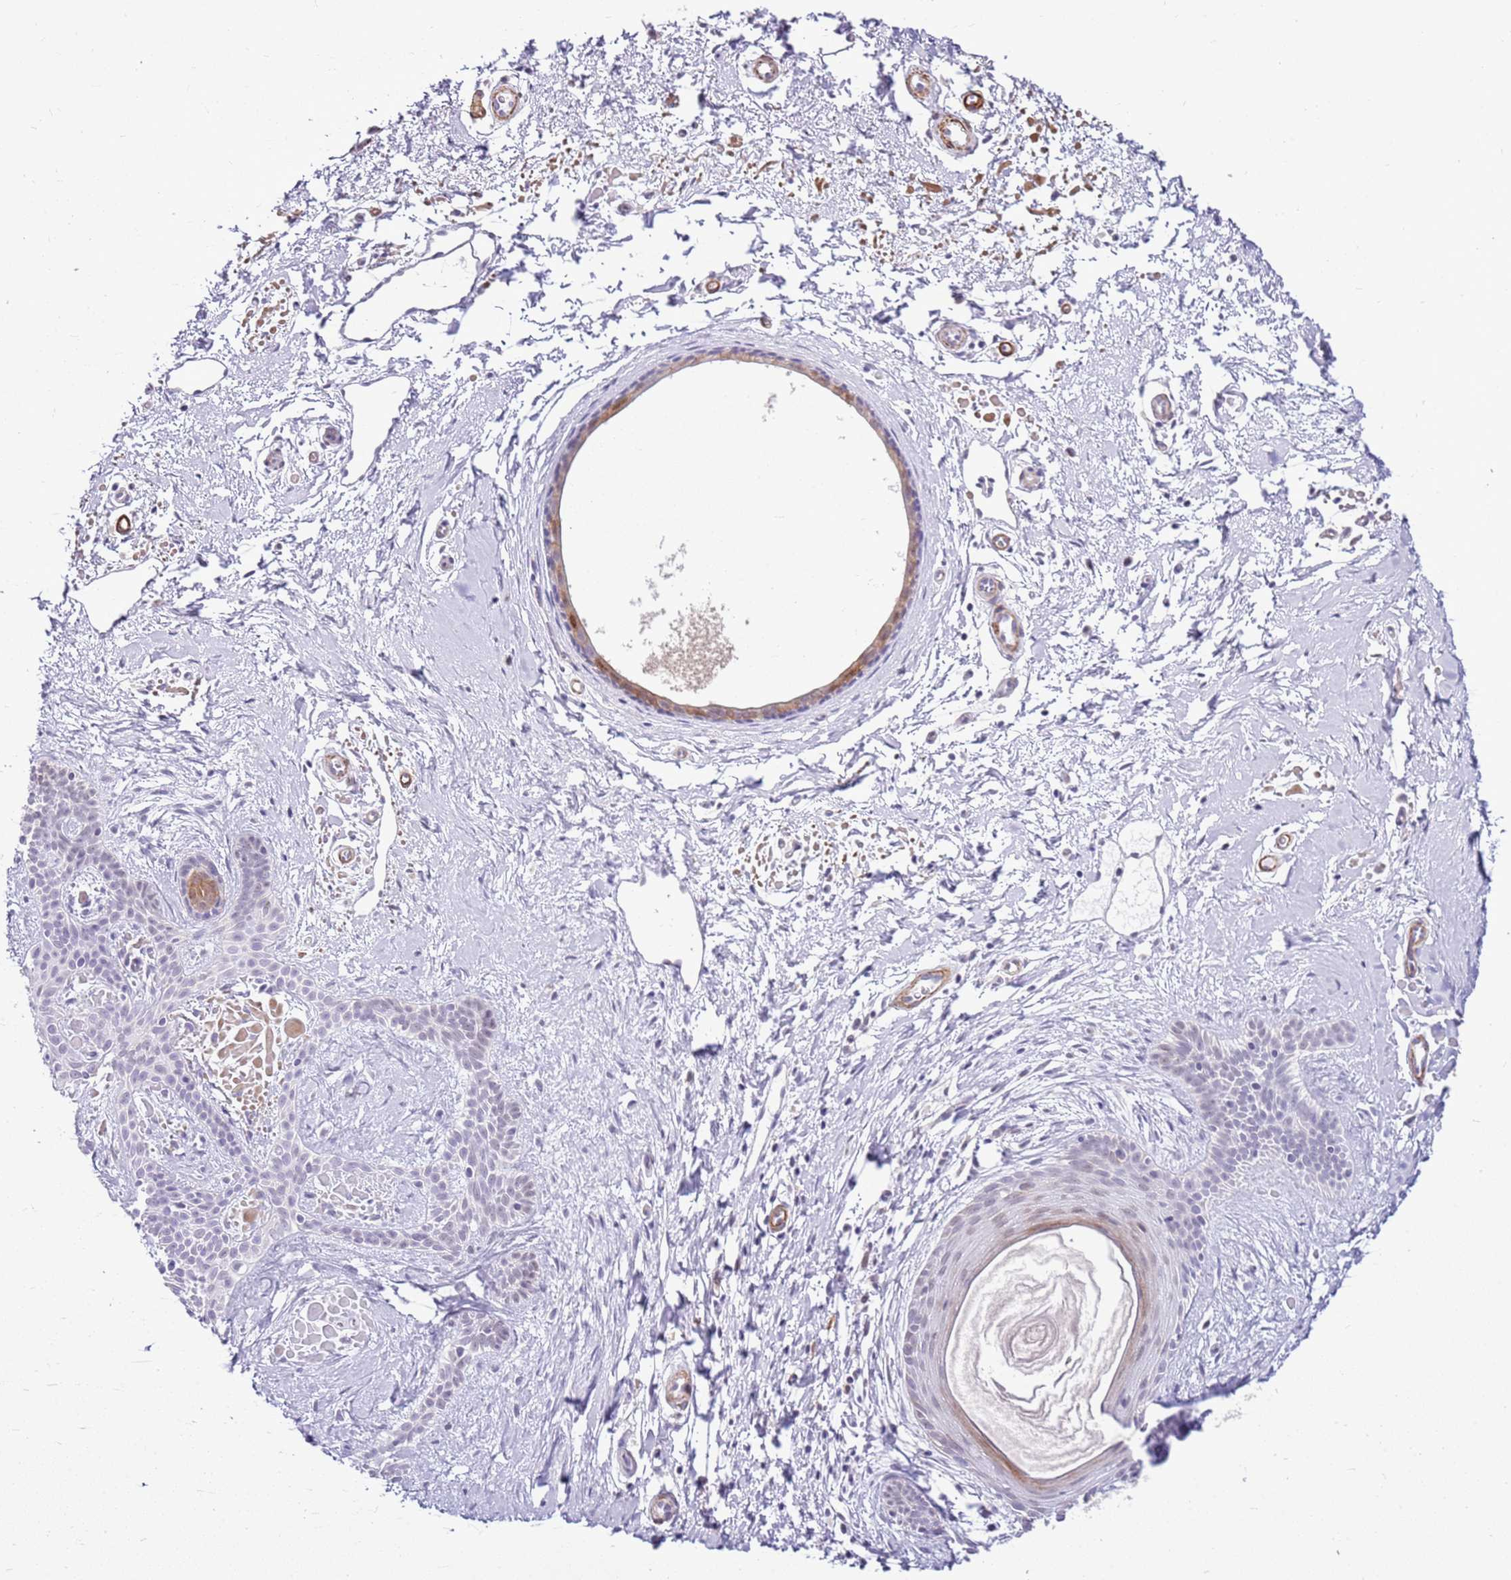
{"staining": {"intensity": "negative", "quantity": "none", "location": "none"}, "tissue": "skin cancer", "cell_type": "Tumor cells", "image_type": "cancer", "snomed": [{"axis": "morphology", "description": "Basal cell carcinoma"}, {"axis": "topography", "description": "Skin"}], "caption": "Immunohistochemistry histopathology image of neoplastic tissue: human skin basal cell carcinoma stained with DAB (3,3'-diaminobenzidine) displays no significant protein staining in tumor cells.", "gene": "SMIM4", "patient": {"sex": "male", "age": 78}}